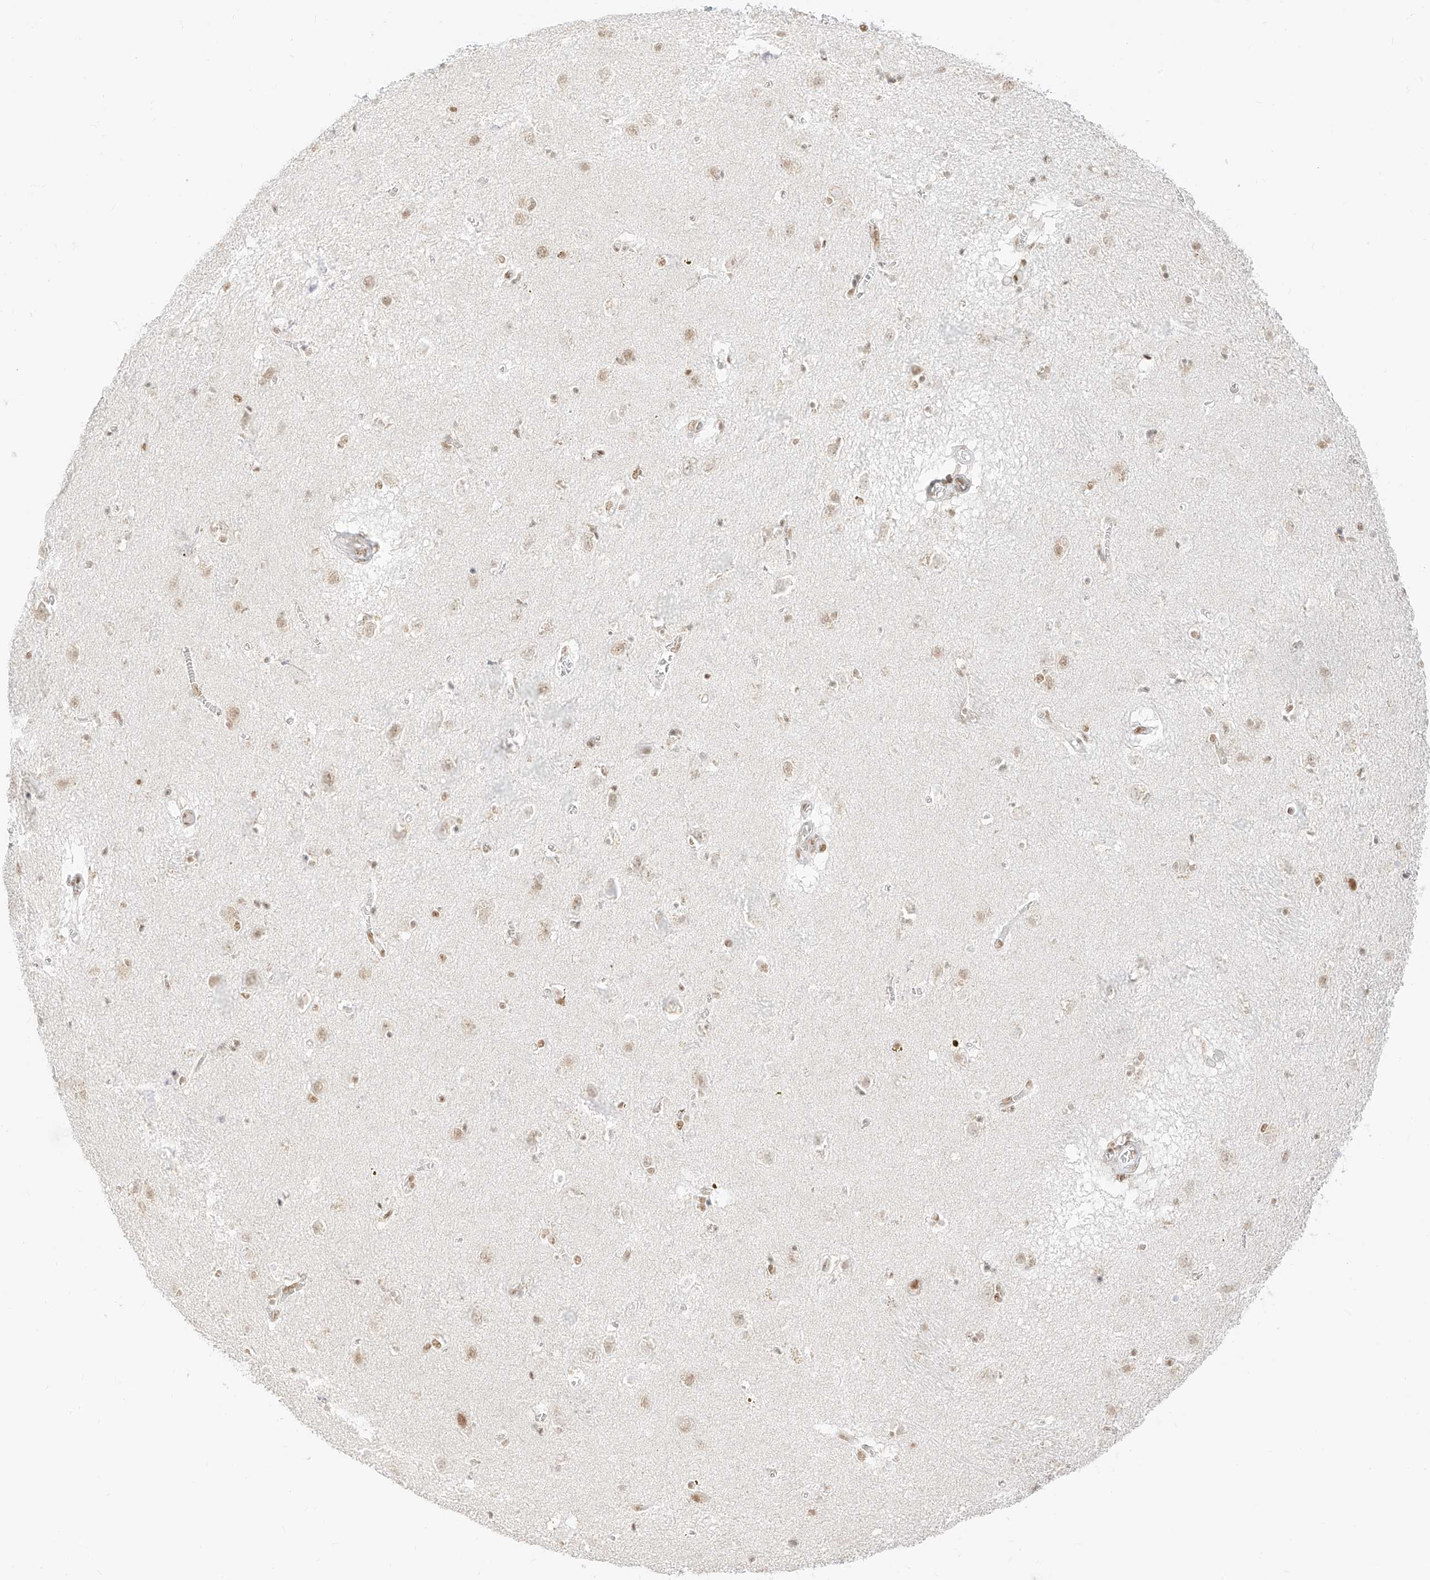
{"staining": {"intensity": "weak", "quantity": "25%-75%", "location": "nuclear"}, "tissue": "caudate", "cell_type": "Glial cells", "image_type": "normal", "snomed": [{"axis": "morphology", "description": "Normal tissue, NOS"}, {"axis": "topography", "description": "Lateral ventricle wall"}], "caption": "This image displays immunohistochemistry (IHC) staining of benign human caudate, with low weak nuclear expression in approximately 25%-75% of glial cells.", "gene": "SUPT5H", "patient": {"sex": "male", "age": 70}}